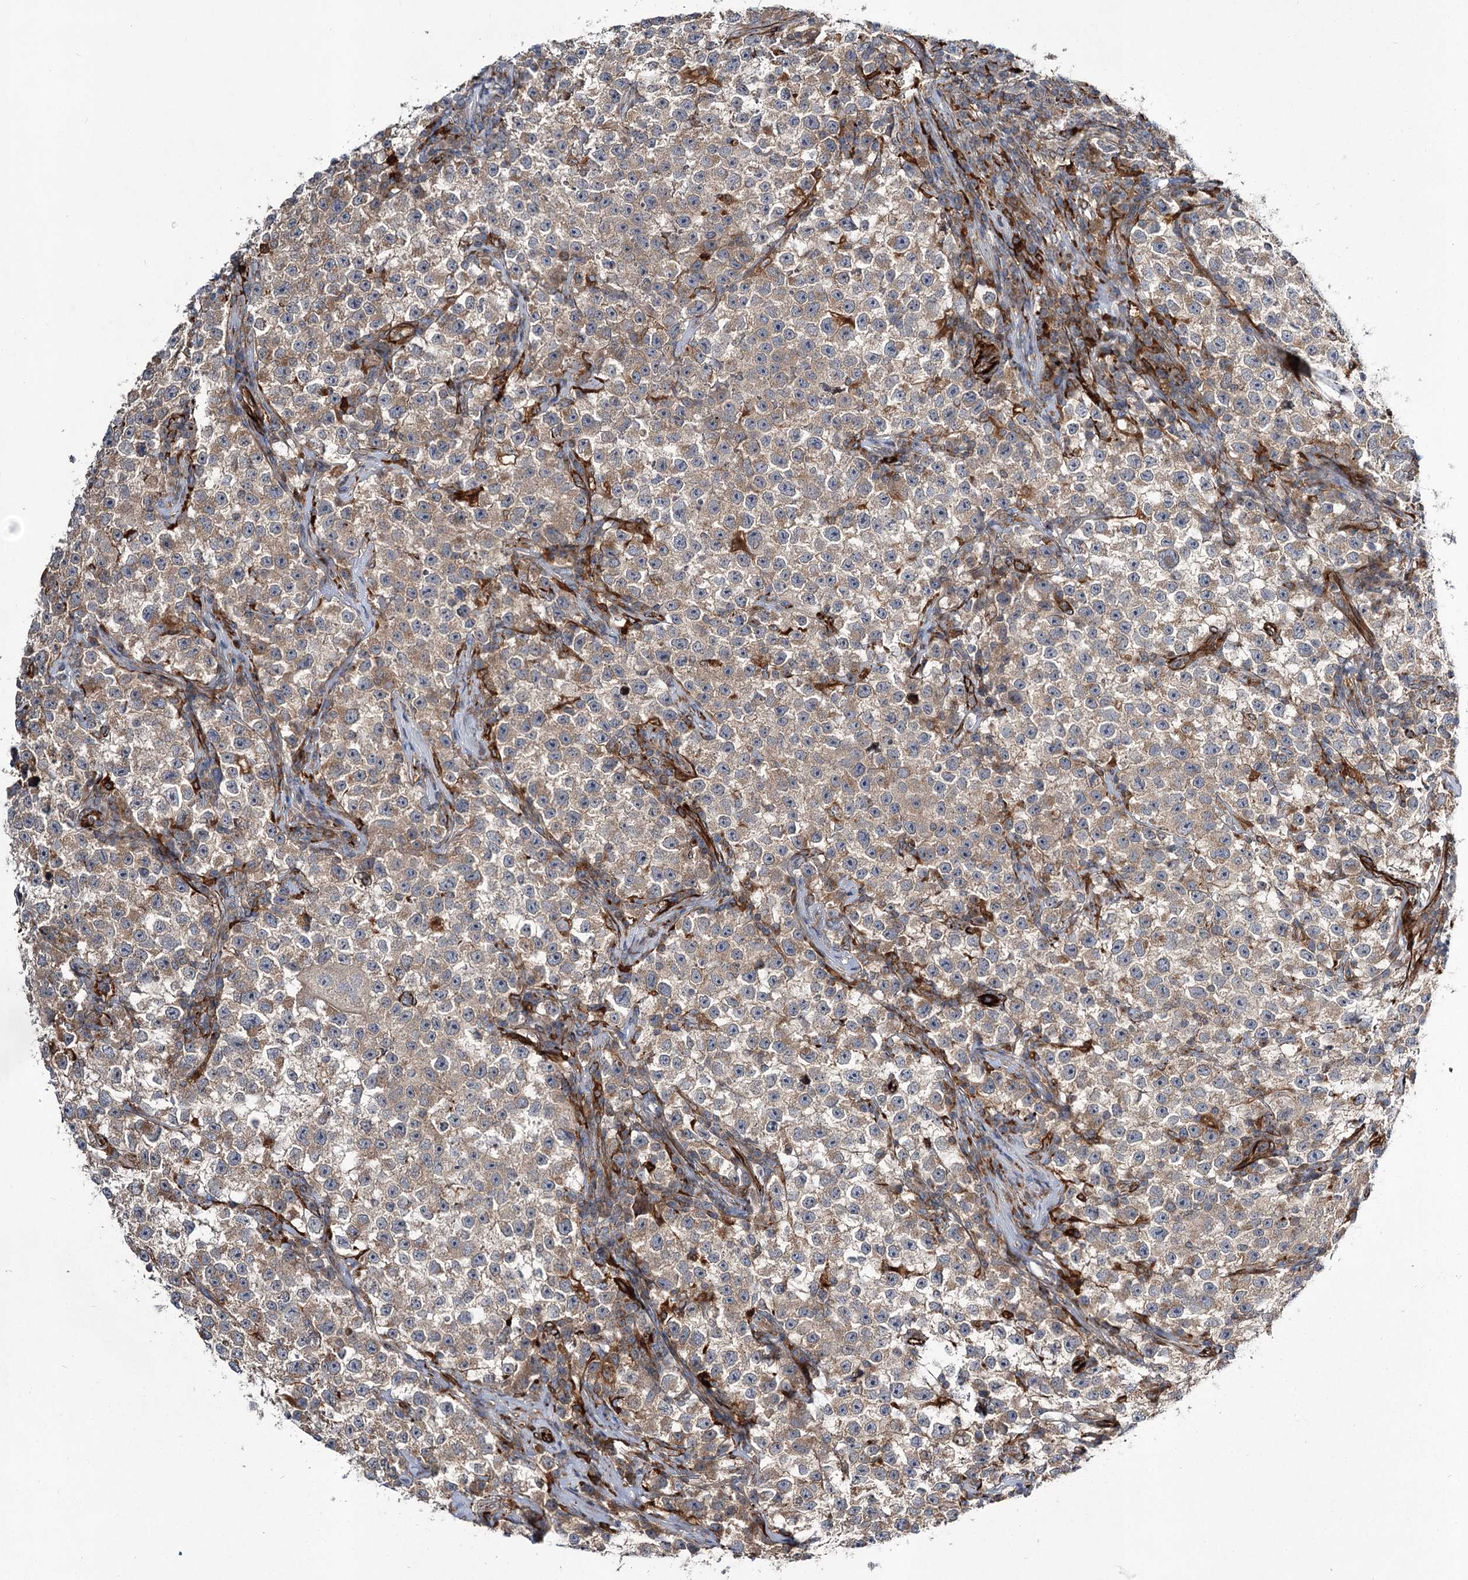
{"staining": {"intensity": "weak", "quantity": "25%-75%", "location": "cytoplasmic/membranous"}, "tissue": "testis cancer", "cell_type": "Tumor cells", "image_type": "cancer", "snomed": [{"axis": "morphology", "description": "Seminoma, NOS"}, {"axis": "topography", "description": "Testis"}], "caption": "Testis cancer tissue reveals weak cytoplasmic/membranous expression in about 25%-75% of tumor cells, visualized by immunohistochemistry.", "gene": "DPEP2", "patient": {"sex": "male", "age": 22}}